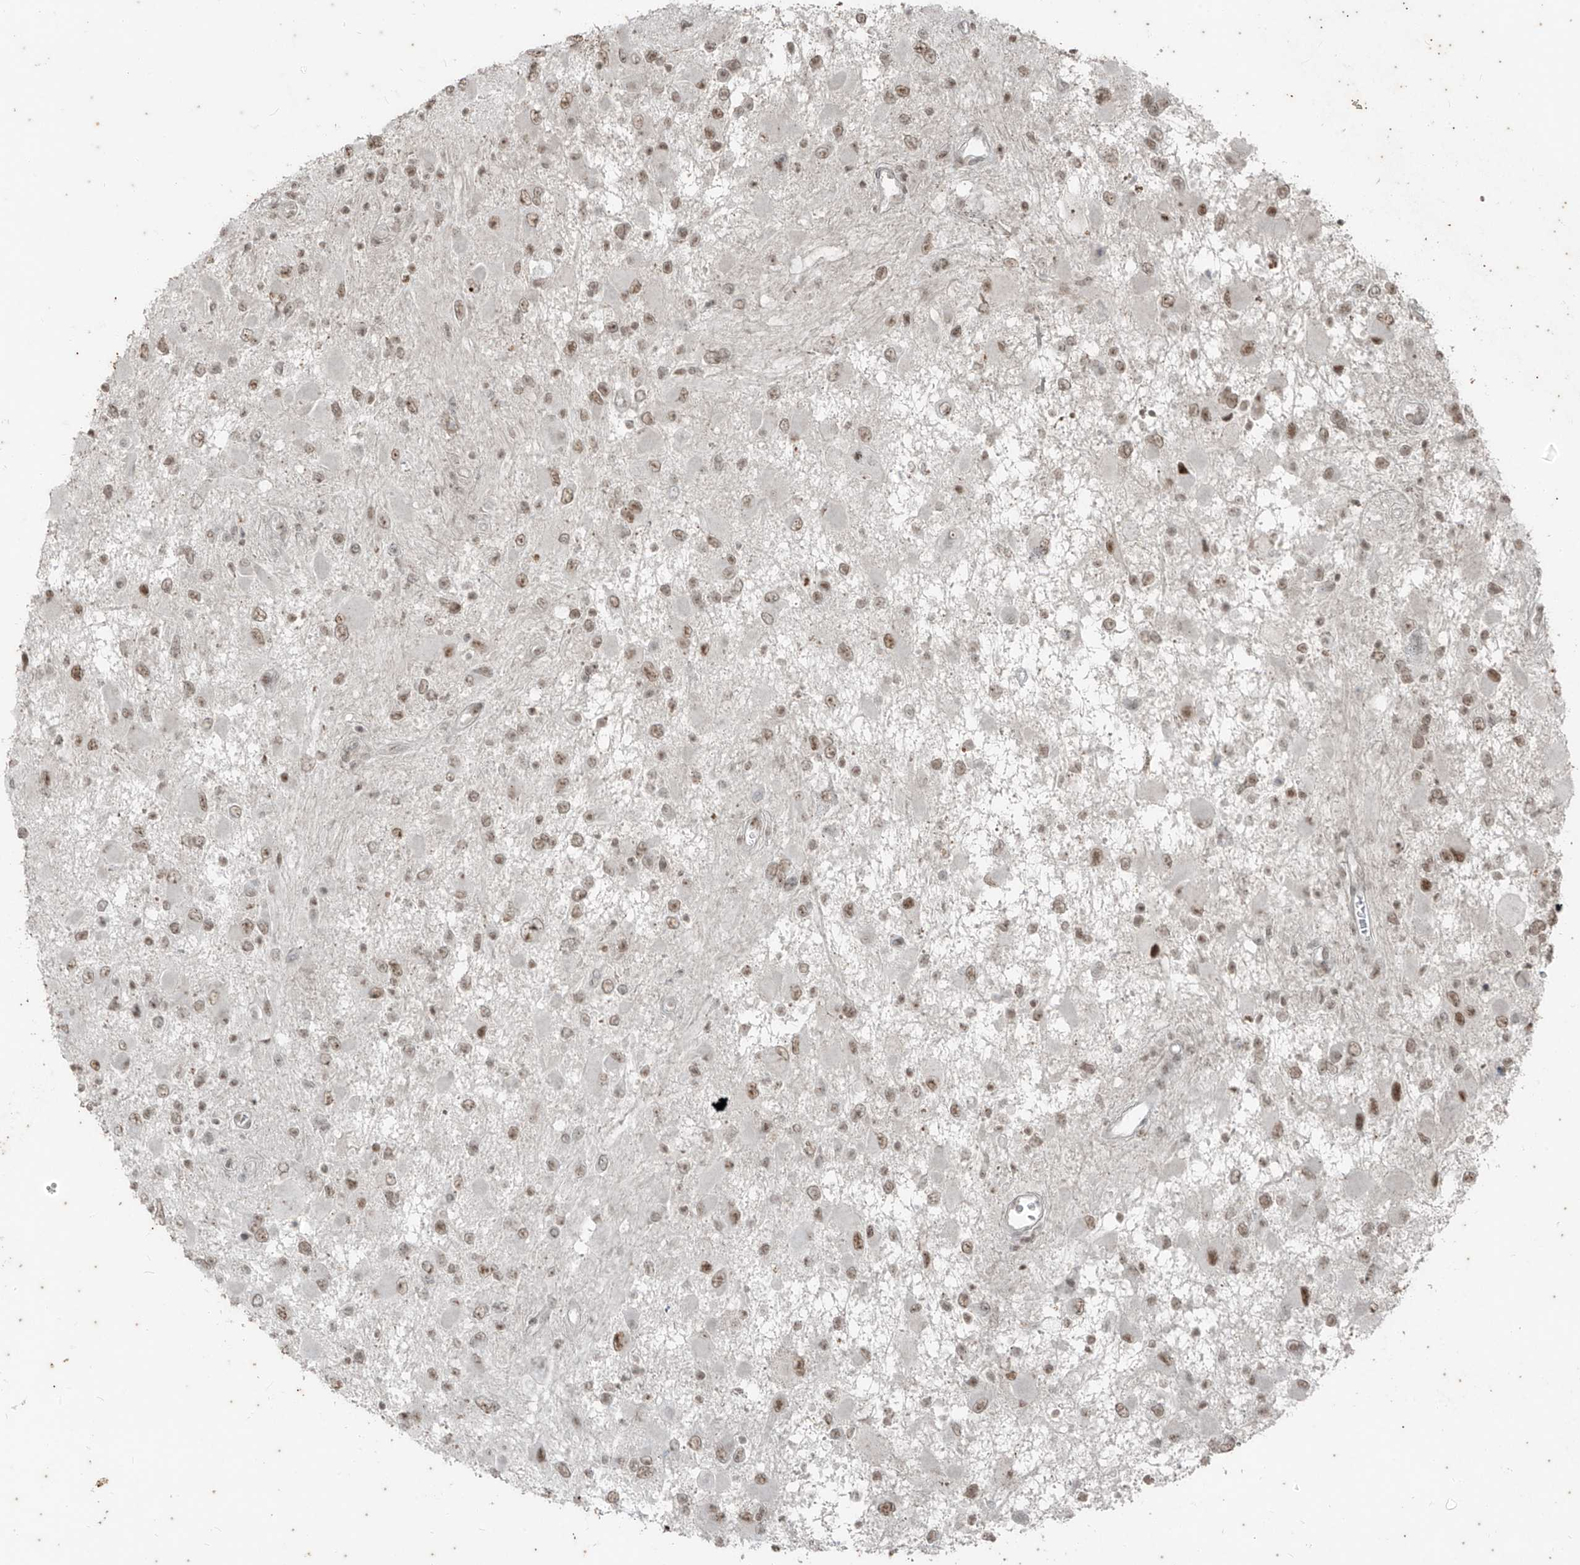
{"staining": {"intensity": "weak", "quantity": ">75%", "location": "nuclear"}, "tissue": "glioma", "cell_type": "Tumor cells", "image_type": "cancer", "snomed": [{"axis": "morphology", "description": "Glioma, malignant, High grade"}, {"axis": "topography", "description": "Brain"}], "caption": "IHC of glioma displays low levels of weak nuclear positivity in about >75% of tumor cells.", "gene": "ZNF354B", "patient": {"sex": "male", "age": 53}}